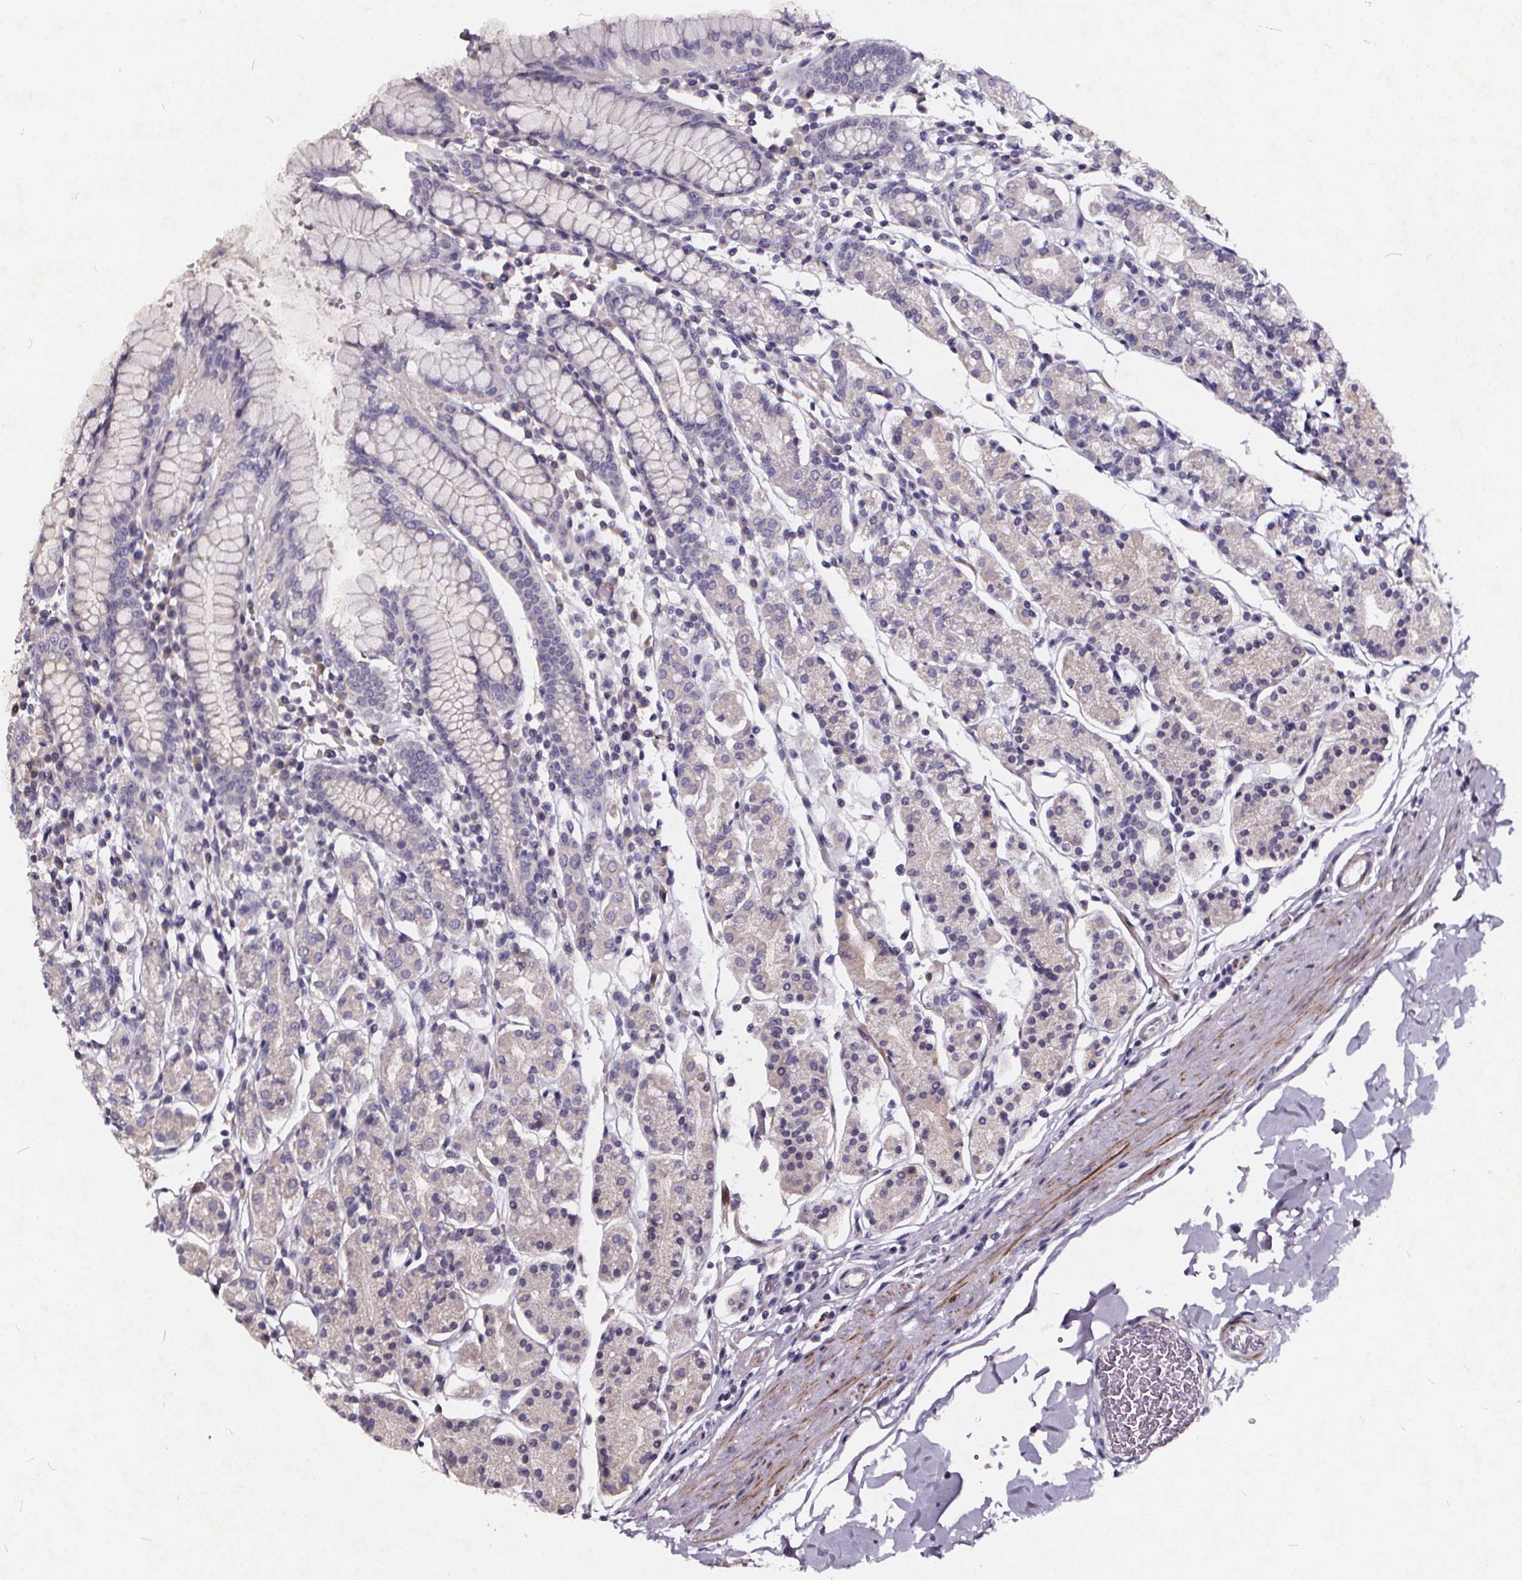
{"staining": {"intensity": "negative", "quantity": "none", "location": "none"}, "tissue": "stomach", "cell_type": "Glandular cells", "image_type": "normal", "snomed": [{"axis": "morphology", "description": "Normal tissue, NOS"}, {"axis": "topography", "description": "Stomach, upper"}, {"axis": "topography", "description": "Stomach"}], "caption": "High magnification brightfield microscopy of unremarkable stomach stained with DAB (3,3'-diaminobenzidine) (brown) and counterstained with hematoxylin (blue): glandular cells show no significant positivity. (DAB IHC visualized using brightfield microscopy, high magnification).", "gene": "TSPAN14", "patient": {"sex": "male", "age": 62}}